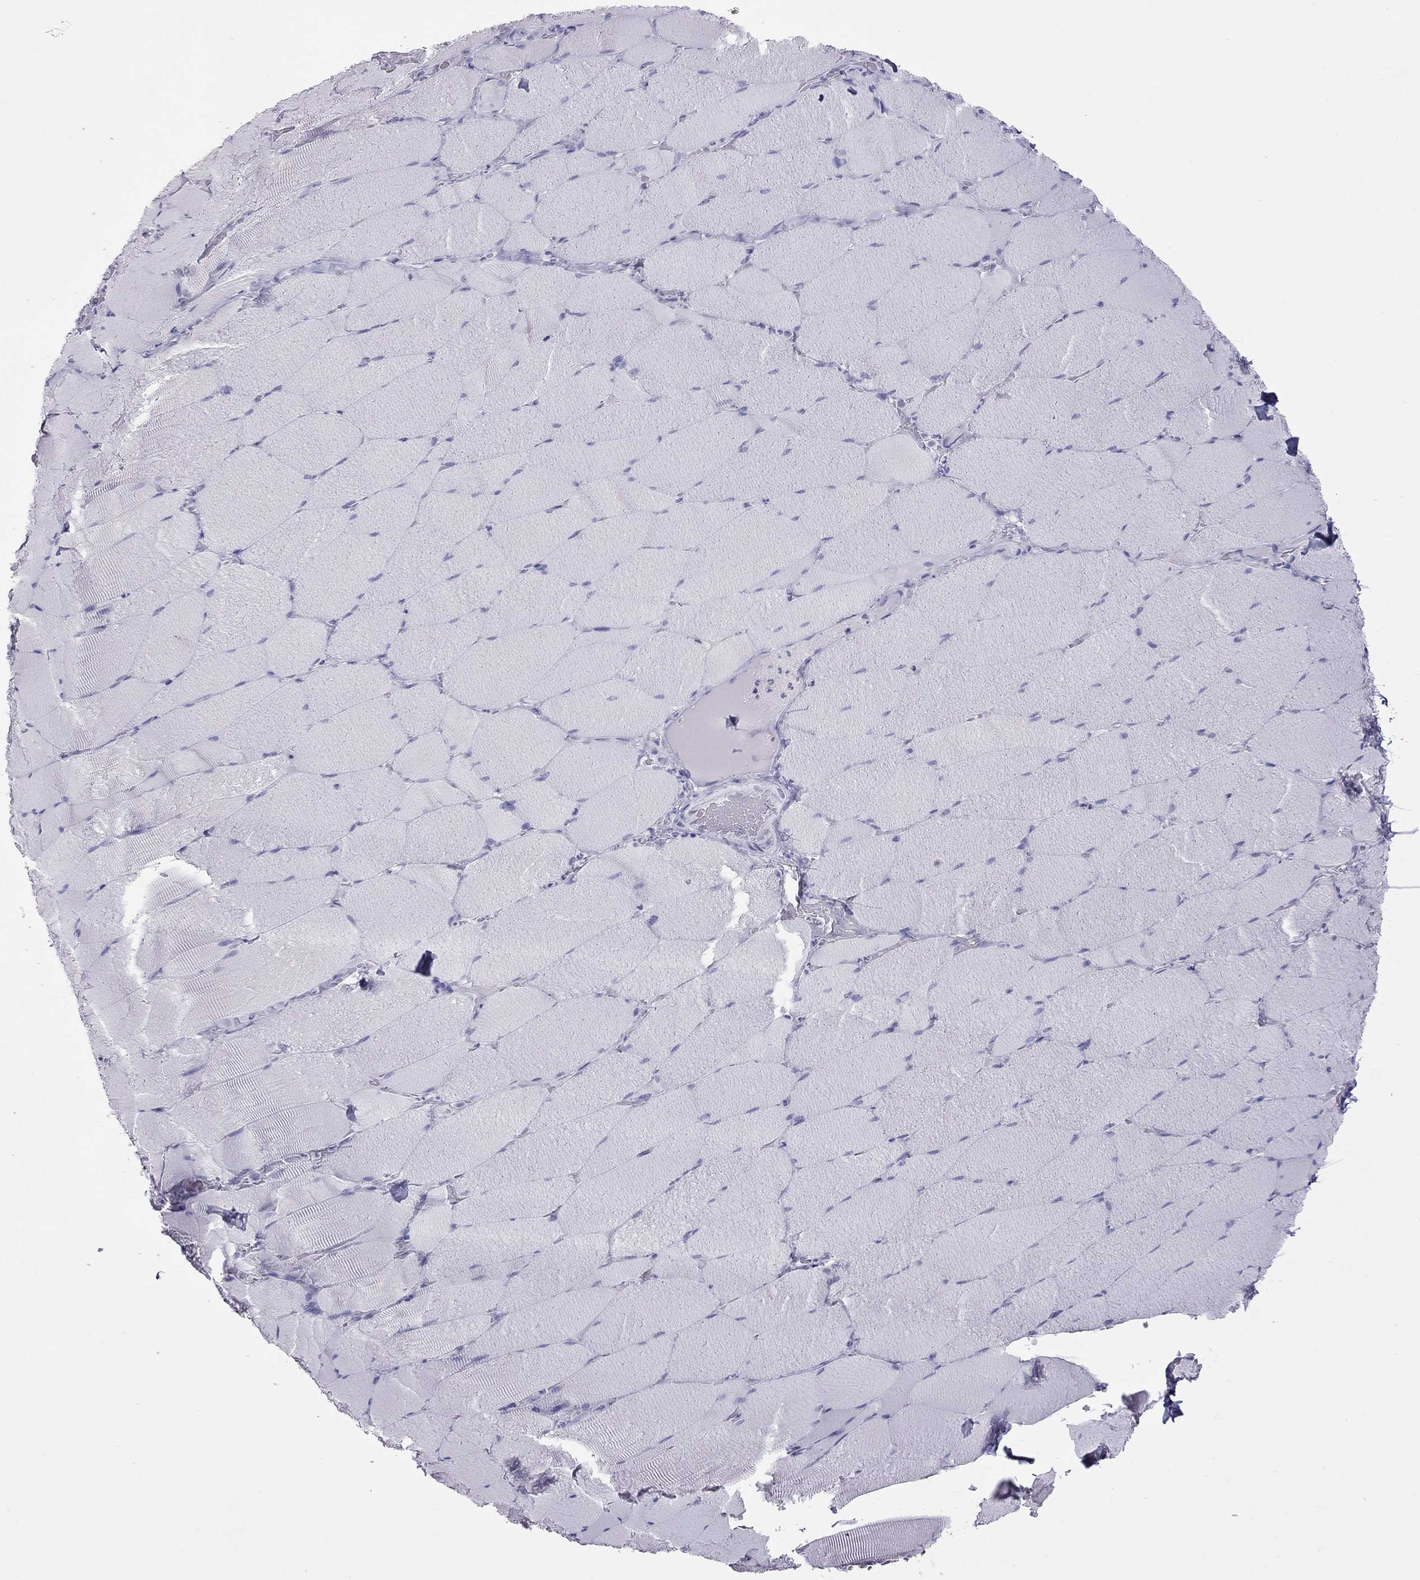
{"staining": {"intensity": "negative", "quantity": "none", "location": "none"}, "tissue": "skeletal muscle", "cell_type": "Myocytes", "image_type": "normal", "snomed": [{"axis": "morphology", "description": "Normal tissue, NOS"}, {"axis": "topography", "description": "Skeletal muscle"}], "caption": "This photomicrograph is of benign skeletal muscle stained with IHC to label a protein in brown with the nuclei are counter-stained blue. There is no staining in myocytes. The staining is performed using DAB (3,3'-diaminobenzidine) brown chromogen with nuclei counter-stained in using hematoxylin.", "gene": "CHRNB3", "patient": {"sex": "male", "age": 56}}